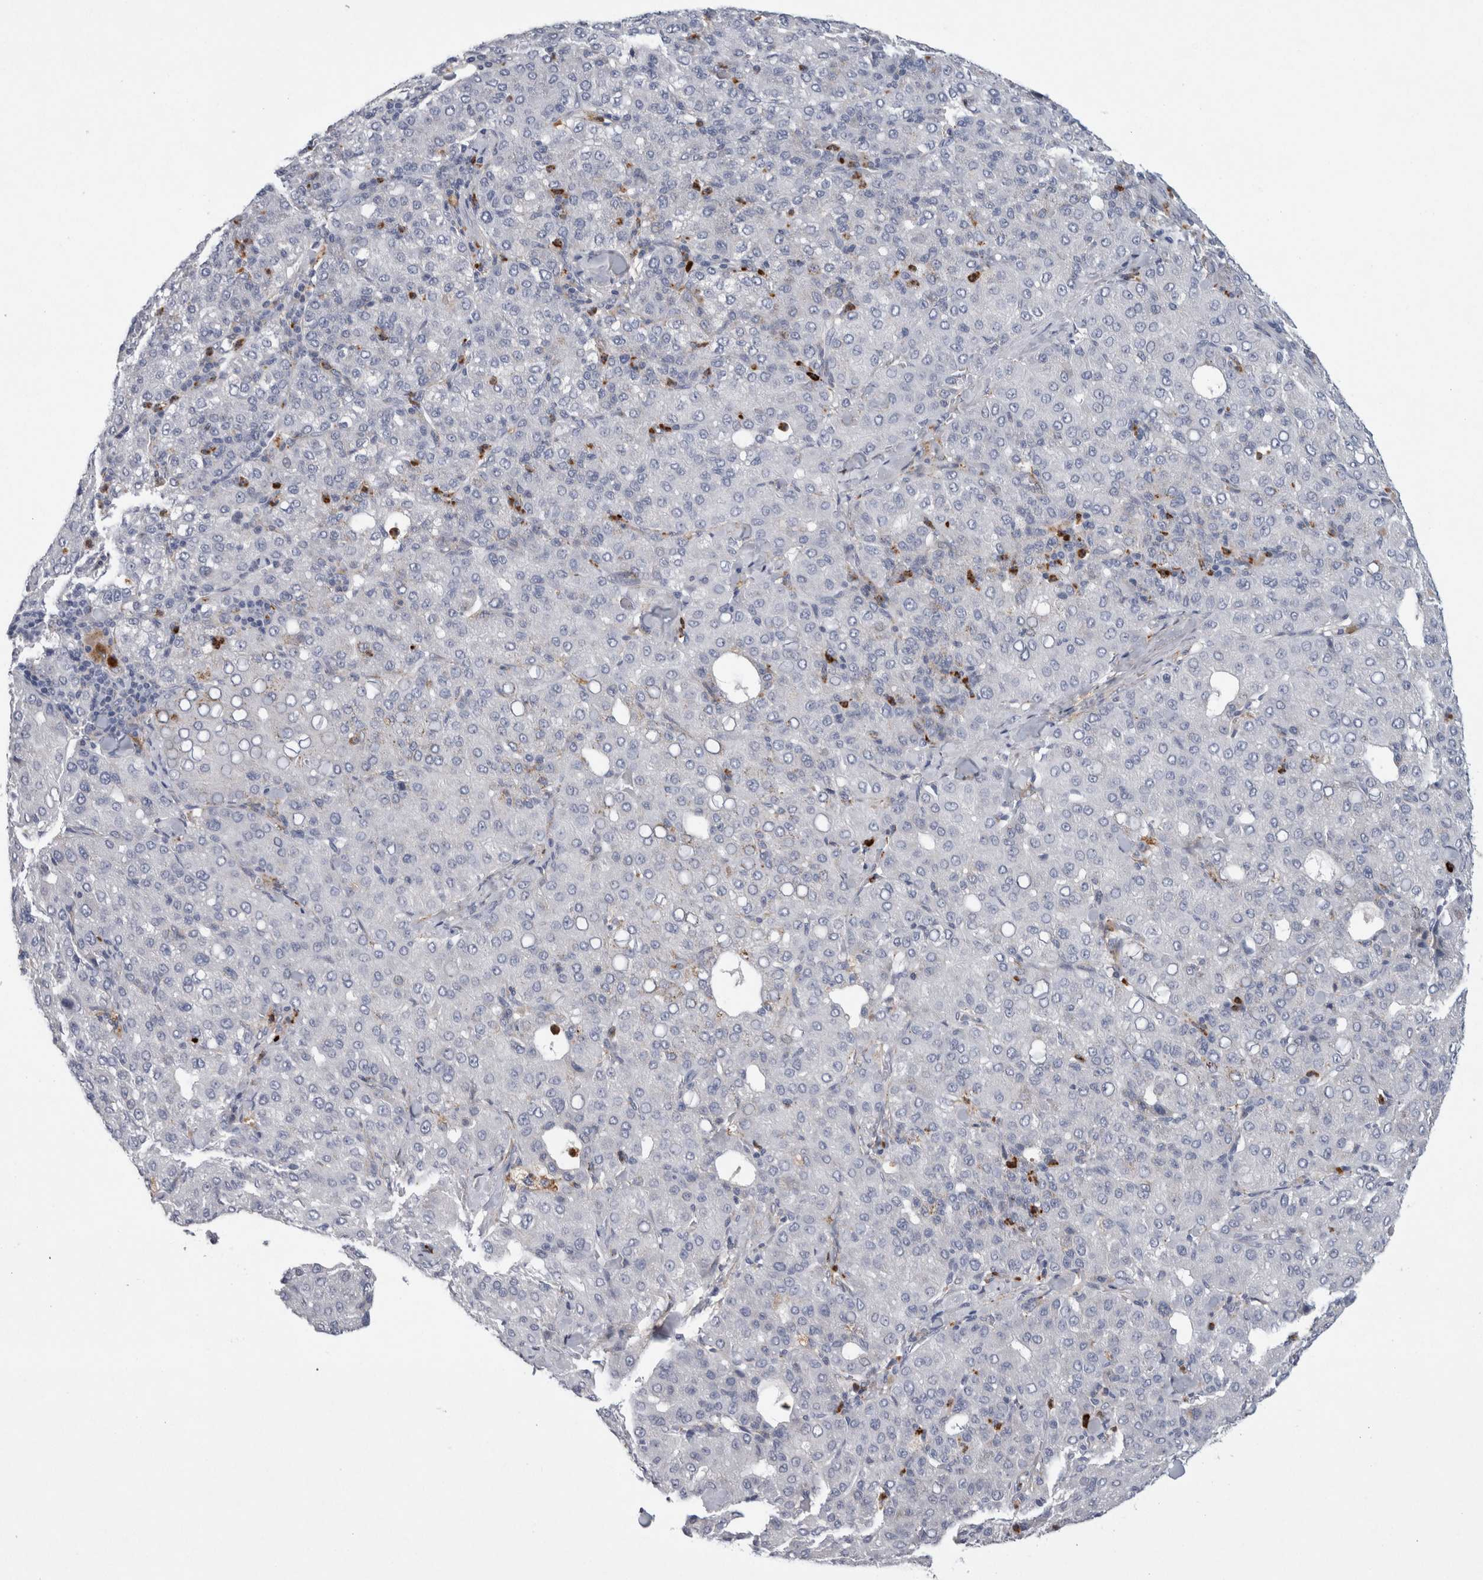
{"staining": {"intensity": "negative", "quantity": "none", "location": "none"}, "tissue": "liver cancer", "cell_type": "Tumor cells", "image_type": "cancer", "snomed": [{"axis": "morphology", "description": "Carcinoma, Hepatocellular, NOS"}, {"axis": "topography", "description": "Liver"}], "caption": "This is an immunohistochemistry (IHC) histopathology image of human hepatocellular carcinoma (liver). There is no expression in tumor cells.", "gene": "CD63", "patient": {"sex": "male", "age": 65}}